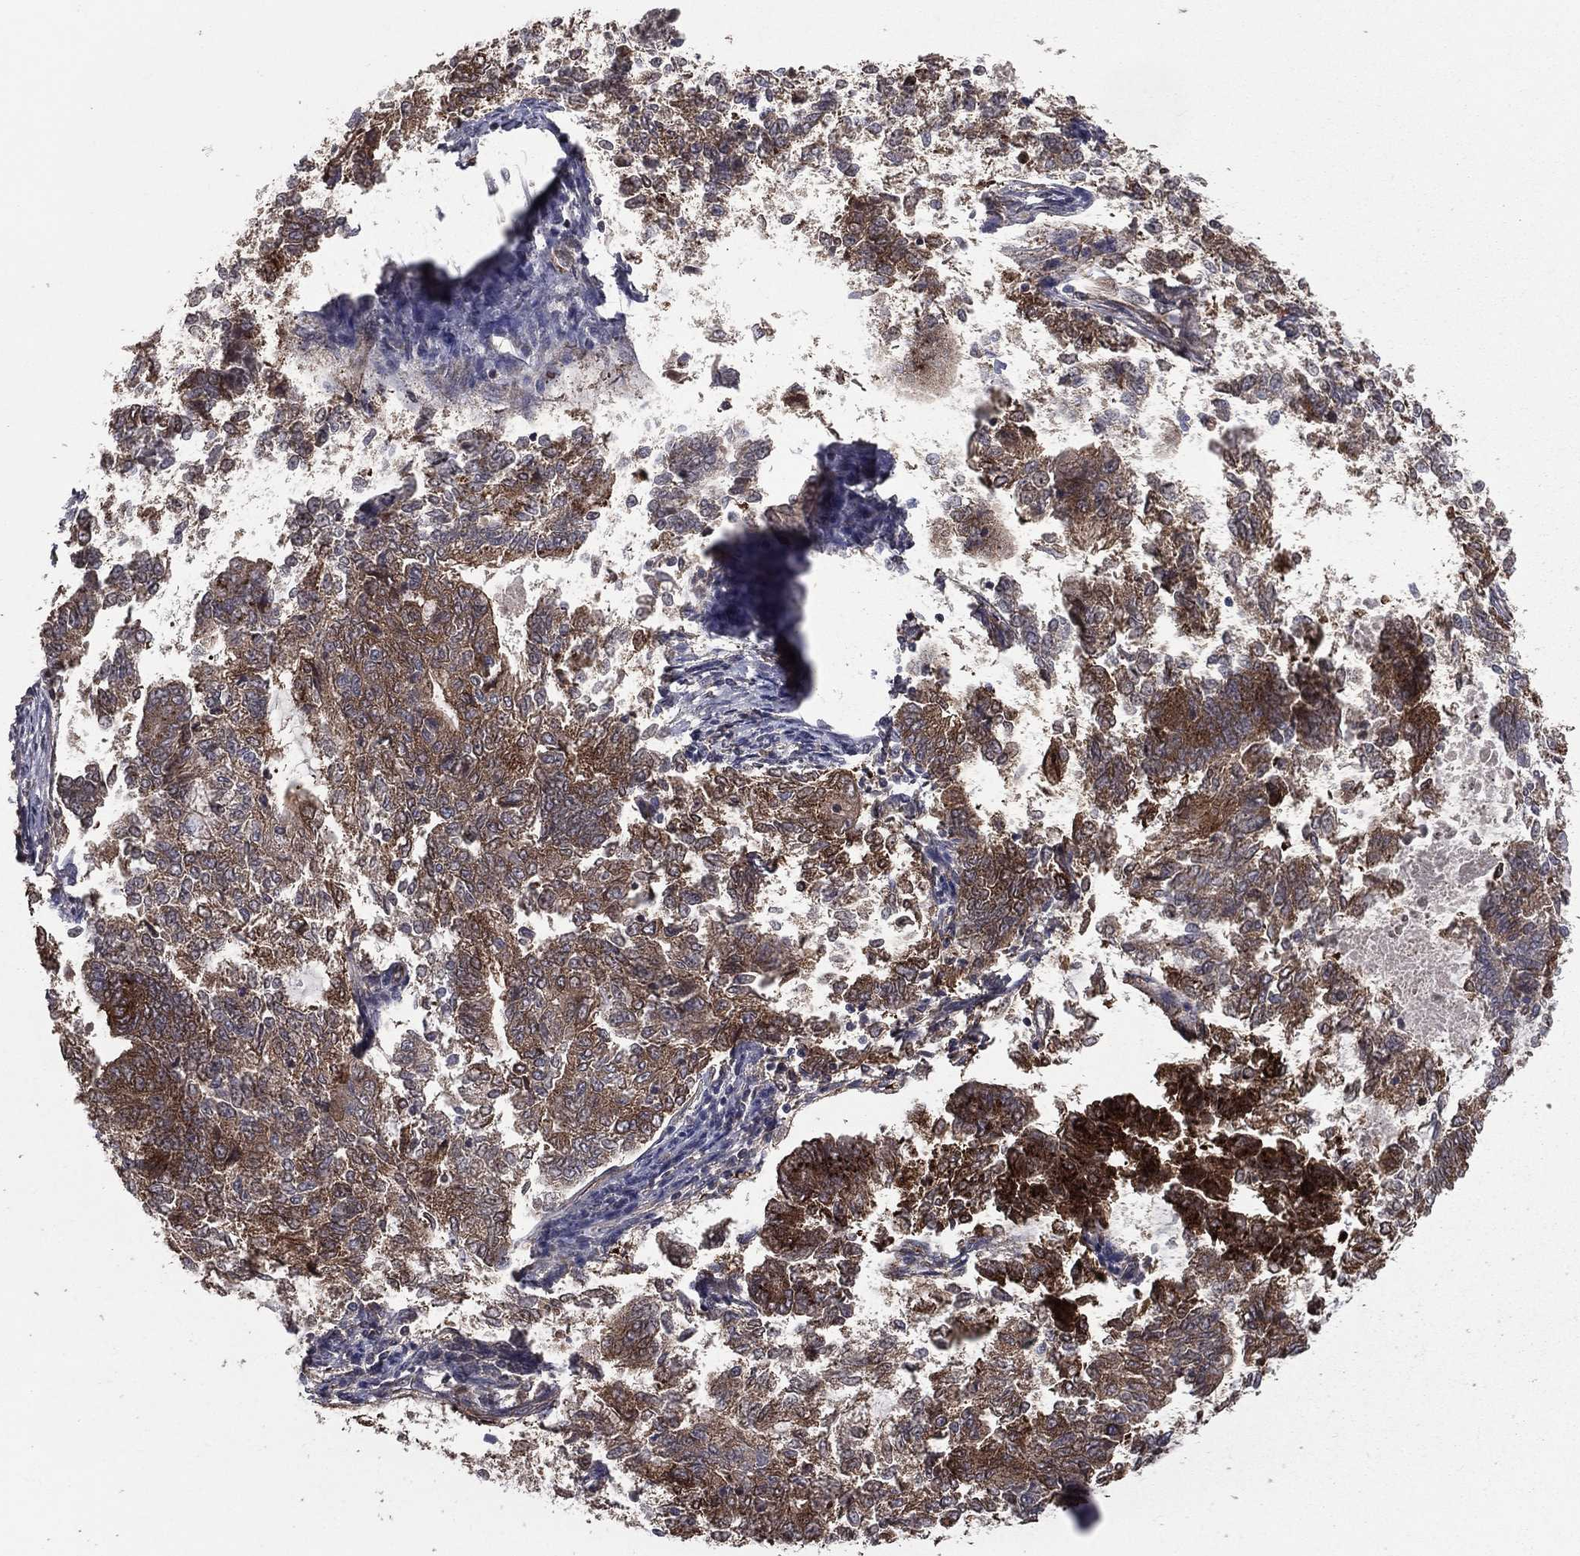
{"staining": {"intensity": "strong", "quantity": "<25%", "location": "cytoplasmic/membranous"}, "tissue": "endometrial cancer", "cell_type": "Tumor cells", "image_type": "cancer", "snomed": [{"axis": "morphology", "description": "Adenocarcinoma, NOS"}, {"axis": "topography", "description": "Endometrium"}], "caption": "Endometrial cancer (adenocarcinoma) stained with a brown dye shows strong cytoplasmic/membranous positive staining in about <25% of tumor cells.", "gene": "CERT1", "patient": {"sex": "female", "age": 65}}